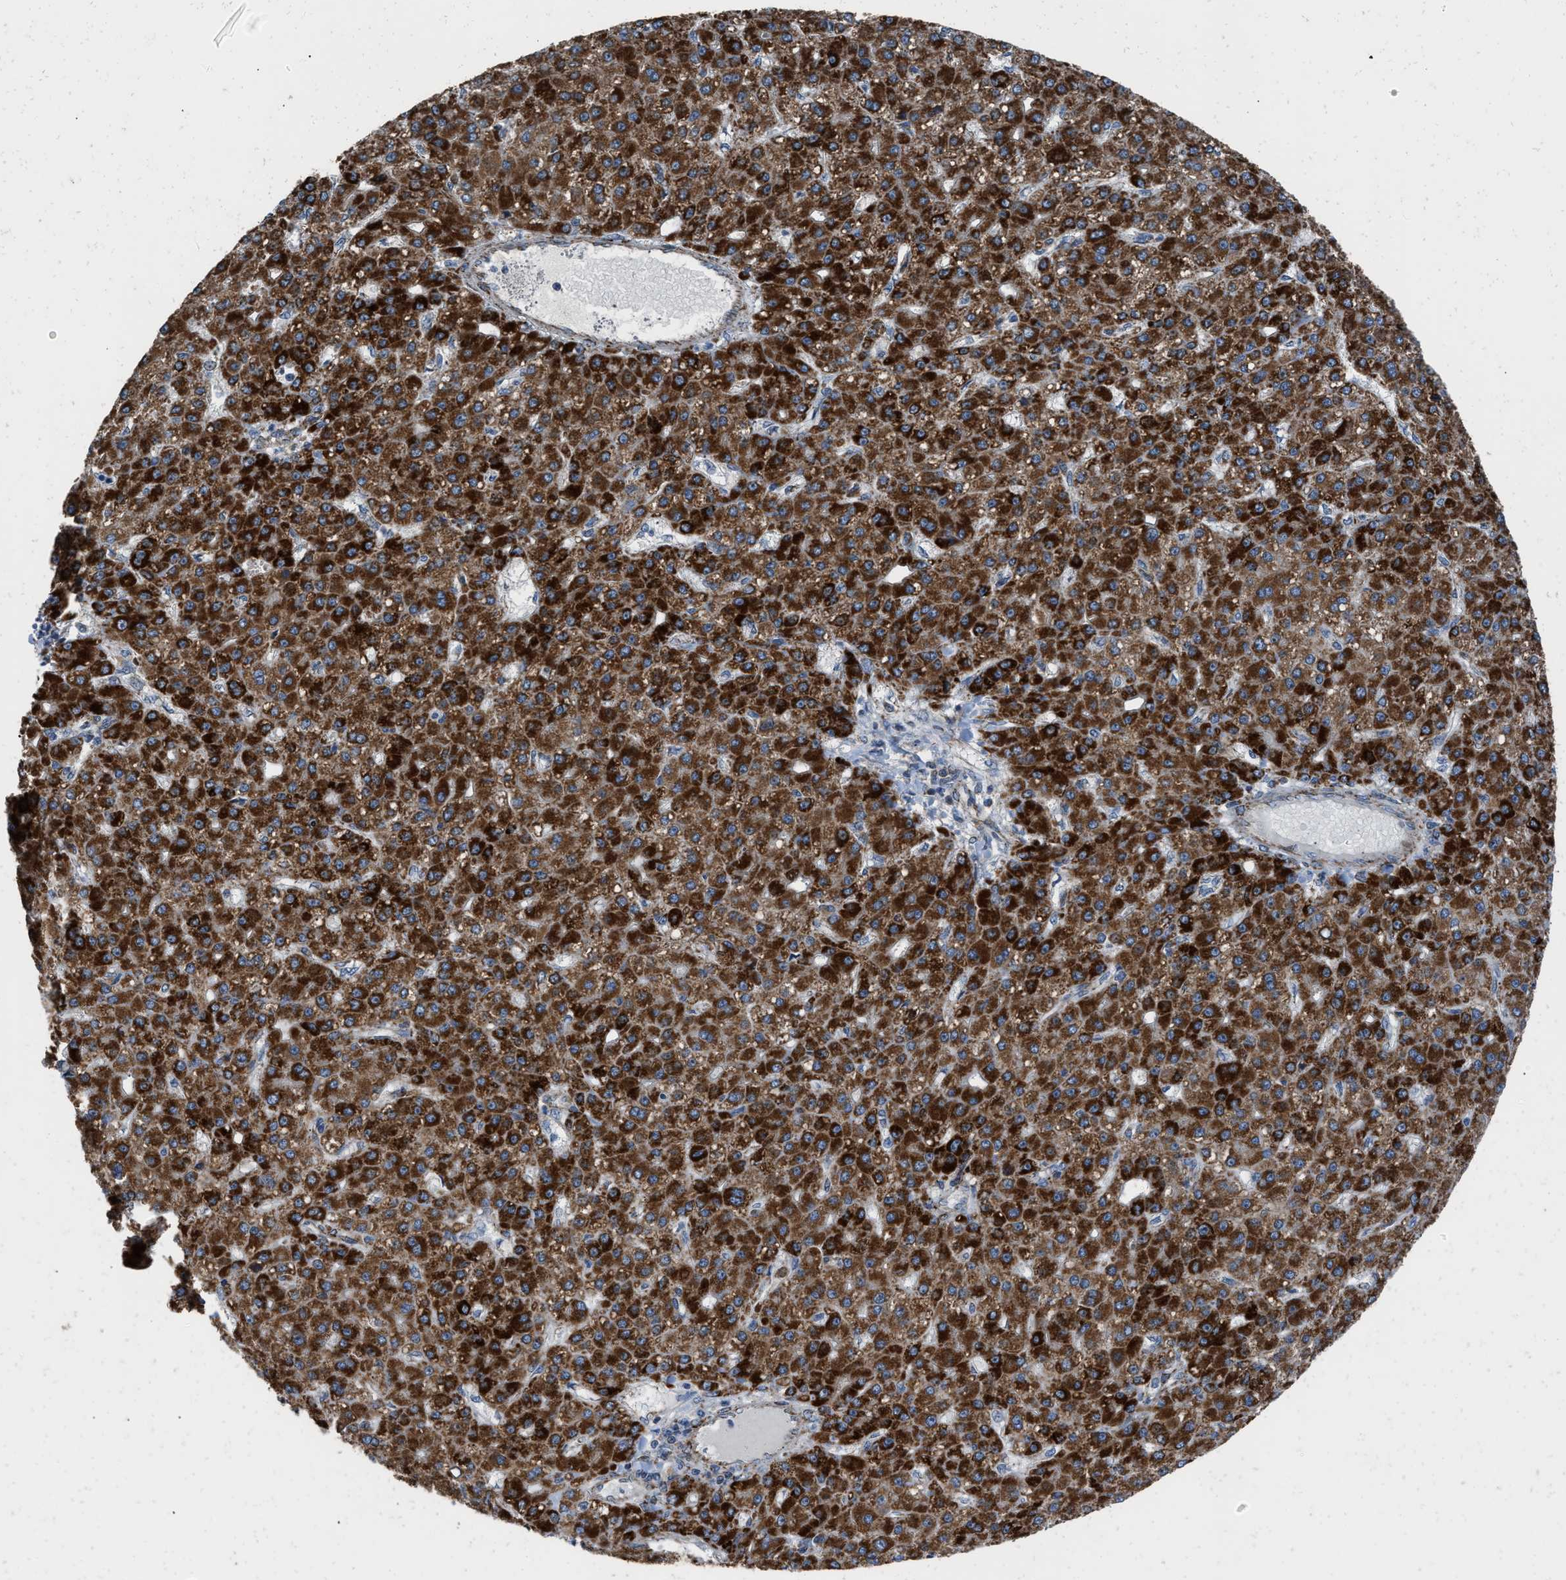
{"staining": {"intensity": "strong", "quantity": ">75%", "location": "cytoplasmic/membranous"}, "tissue": "liver cancer", "cell_type": "Tumor cells", "image_type": "cancer", "snomed": [{"axis": "morphology", "description": "Carcinoma, Hepatocellular, NOS"}, {"axis": "topography", "description": "Liver"}], "caption": "Immunohistochemistry of hepatocellular carcinoma (liver) displays high levels of strong cytoplasmic/membranous positivity in about >75% of tumor cells.", "gene": "AKAP1", "patient": {"sex": "male", "age": 67}}